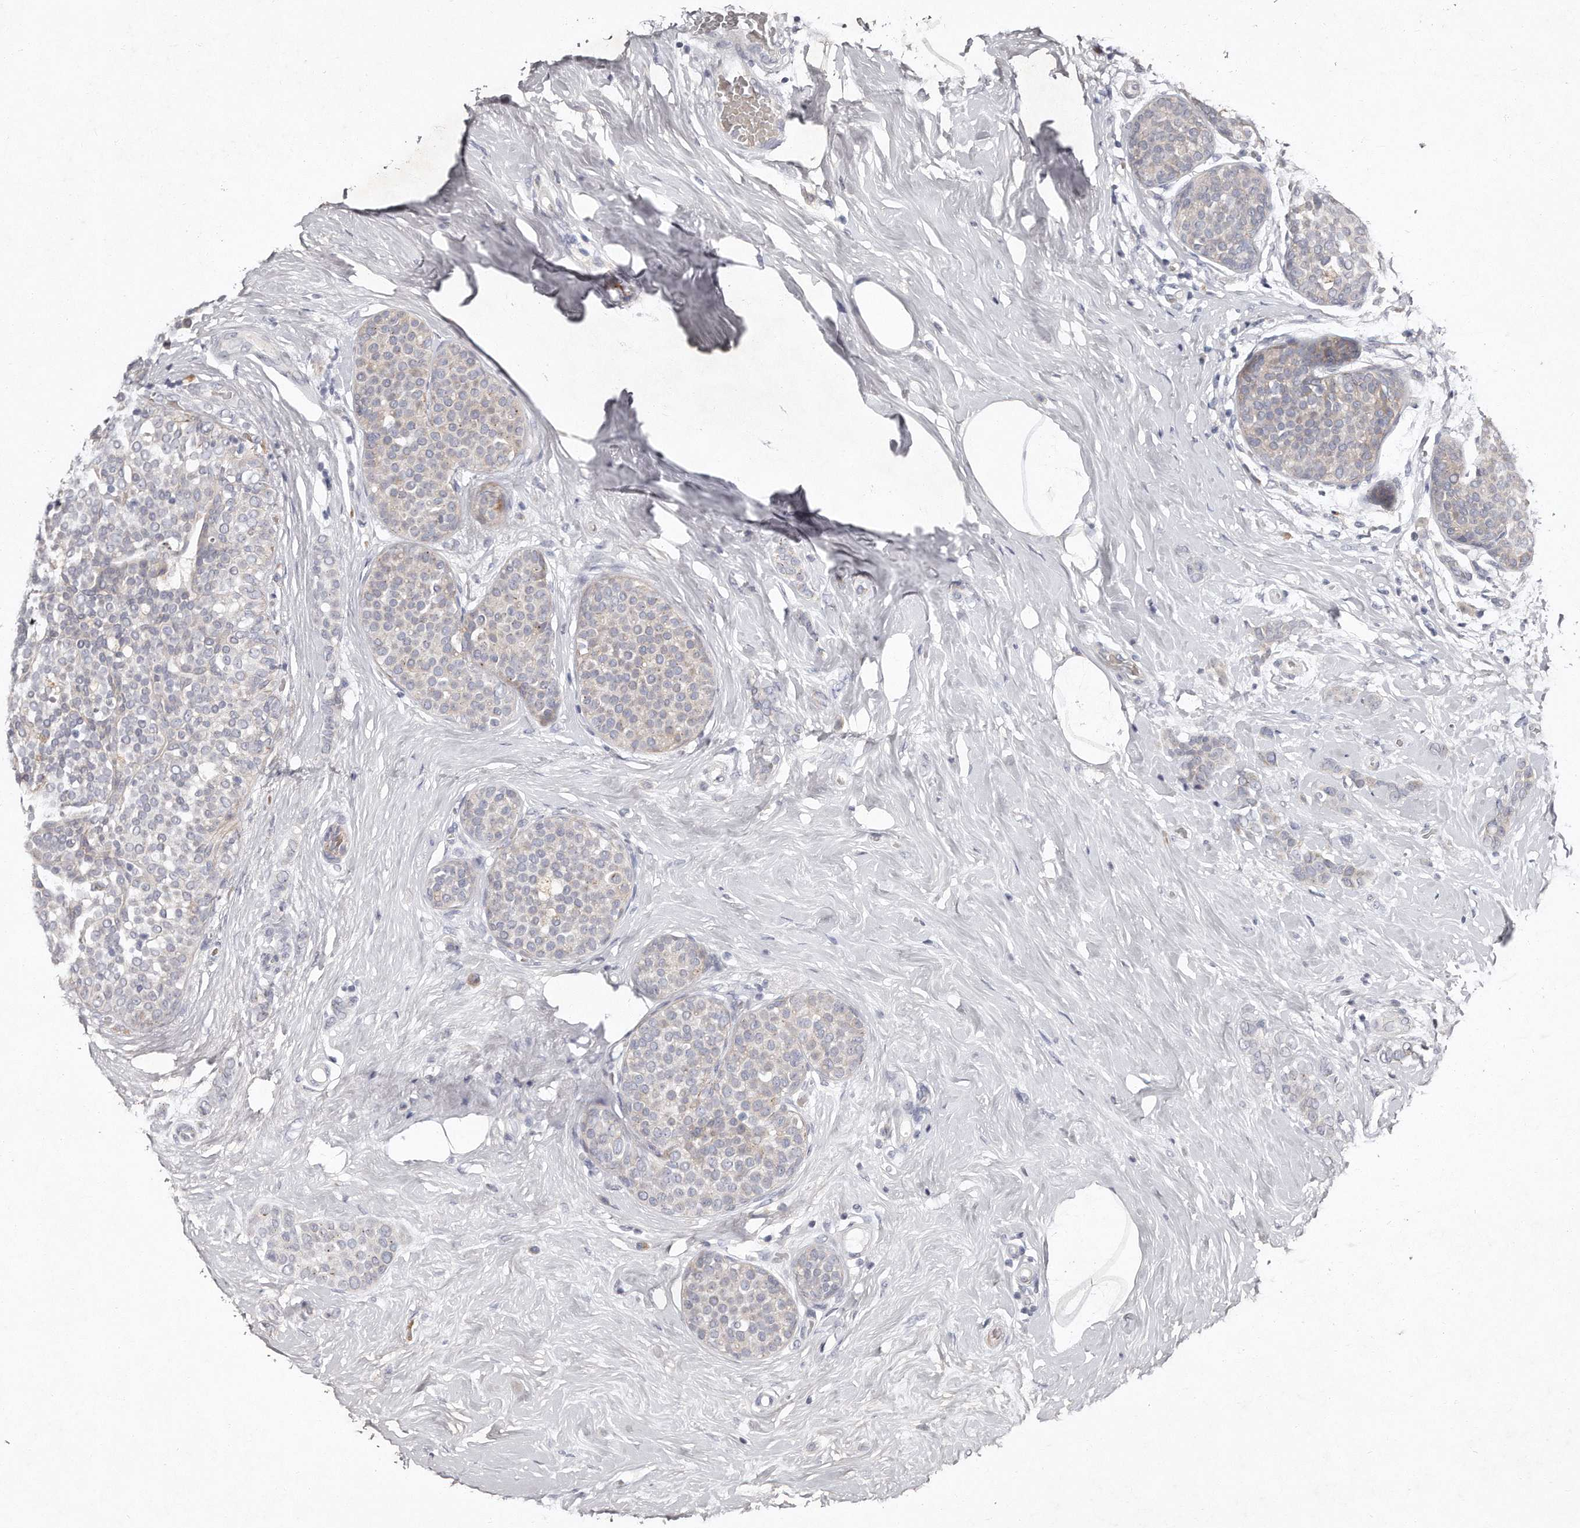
{"staining": {"intensity": "negative", "quantity": "none", "location": "none"}, "tissue": "breast cancer", "cell_type": "Tumor cells", "image_type": "cancer", "snomed": [{"axis": "morphology", "description": "Lobular carcinoma, in situ"}, {"axis": "morphology", "description": "Lobular carcinoma"}, {"axis": "topography", "description": "Breast"}], "caption": "This image is of breast cancer (lobular carcinoma) stained with immunohistochemistry to label a protein in brown with the nuclei are counter-stained blue. There is no staining in tumor cells. (Immunohistochemistry (ihc), brightfield microscopy, high magnification).", "gene": "TECR", "patient": {"sex": "female", "age": 41}}